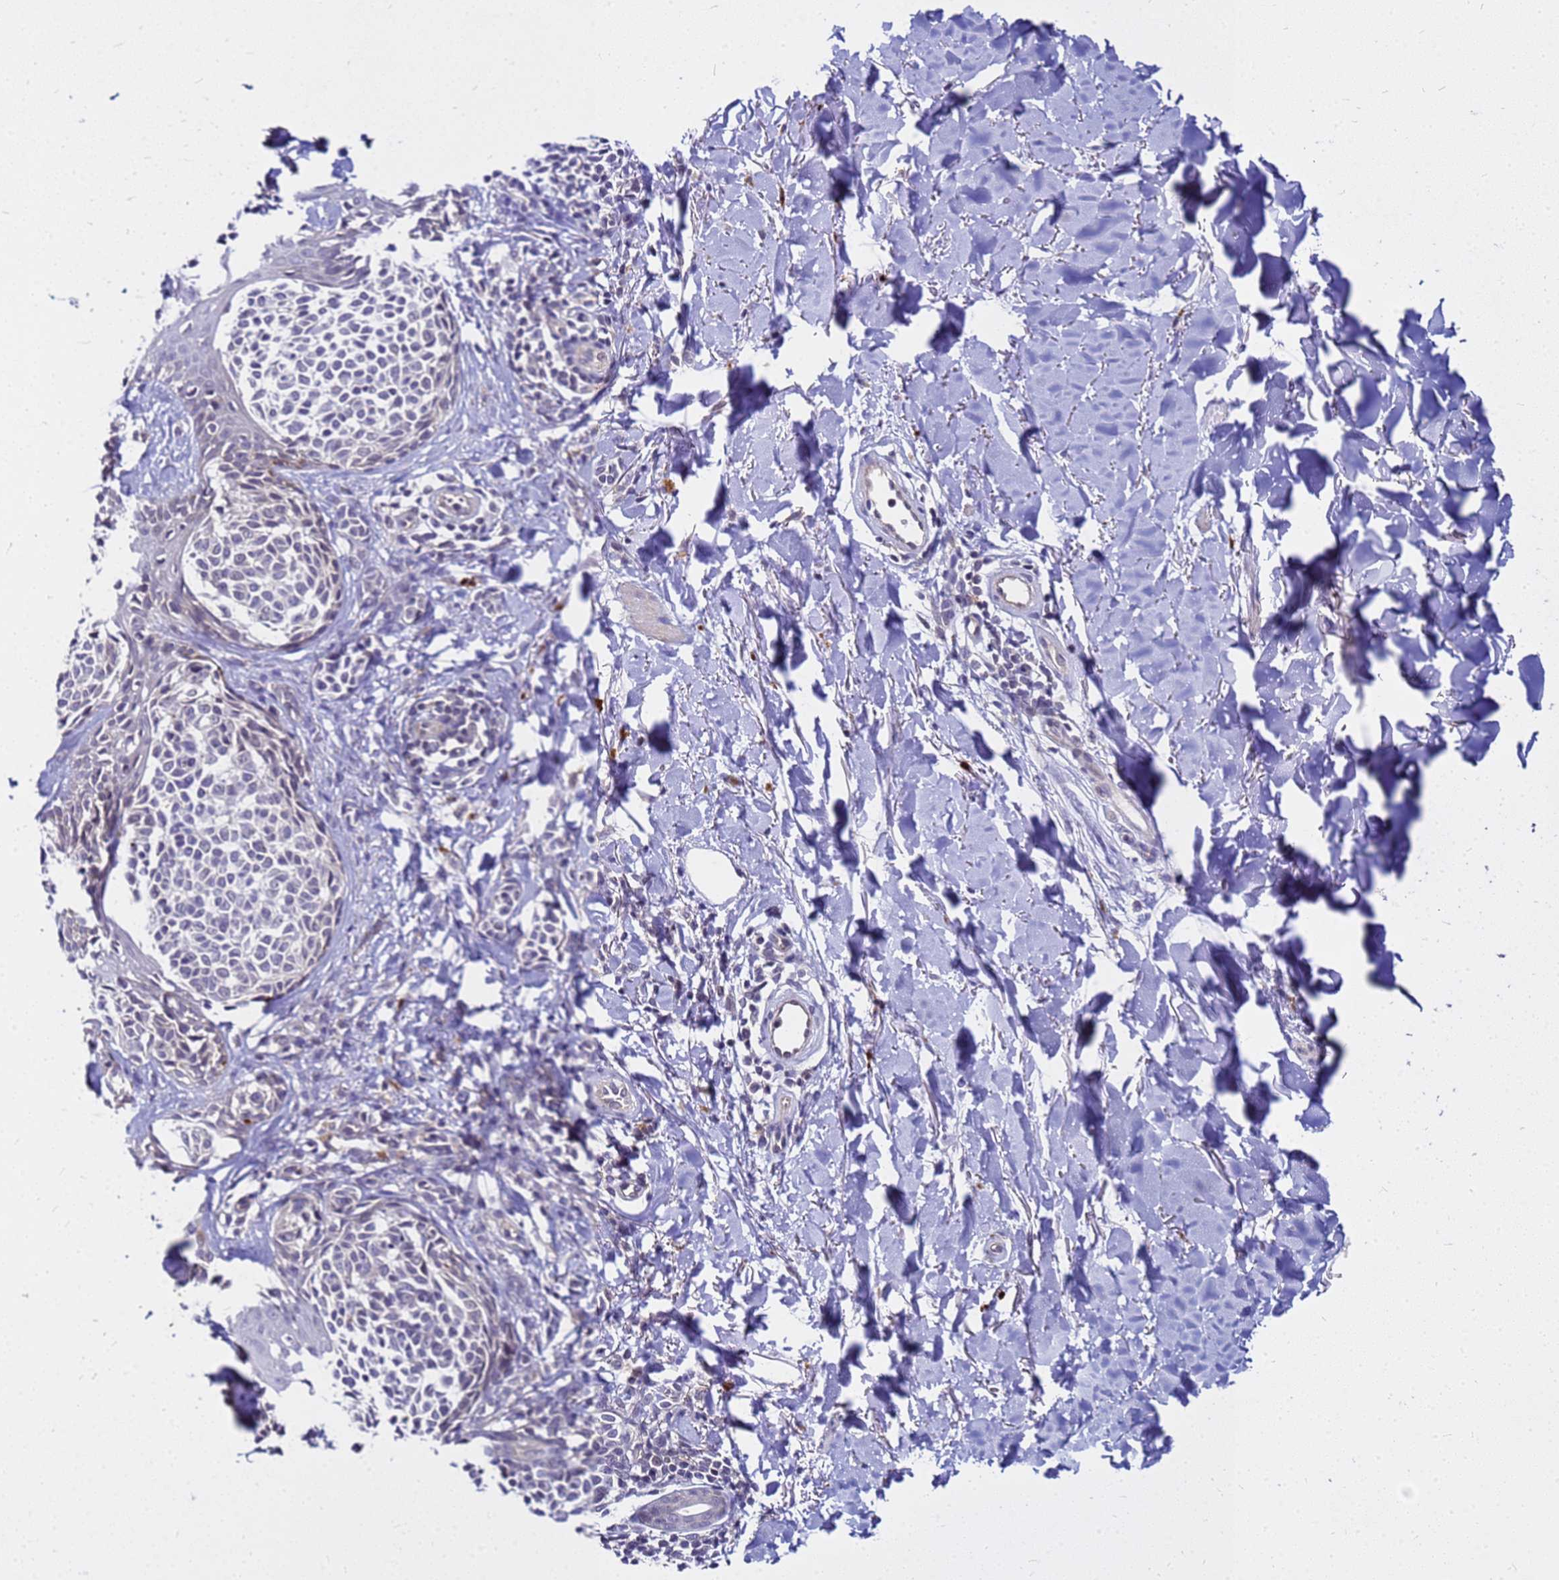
{"staining": {"intensity": "negative", "quantity": "none", "location": "none"}, "tissue": "melanoma", "cell_type": "Tumor cells", "image_type": "cancer", "snomed": [{"axis": "morphology", "description": "Malignant melanoma, NOS"}, {"axis": "topography", "description": "Skin of upper extremity"}], "caption": "IHC micrograph of human melanoma stained for a protein (brown), which shows no staining in tumor cells.", "gene": "SAT1", "patient": {"sex": "male", "age": 40}}